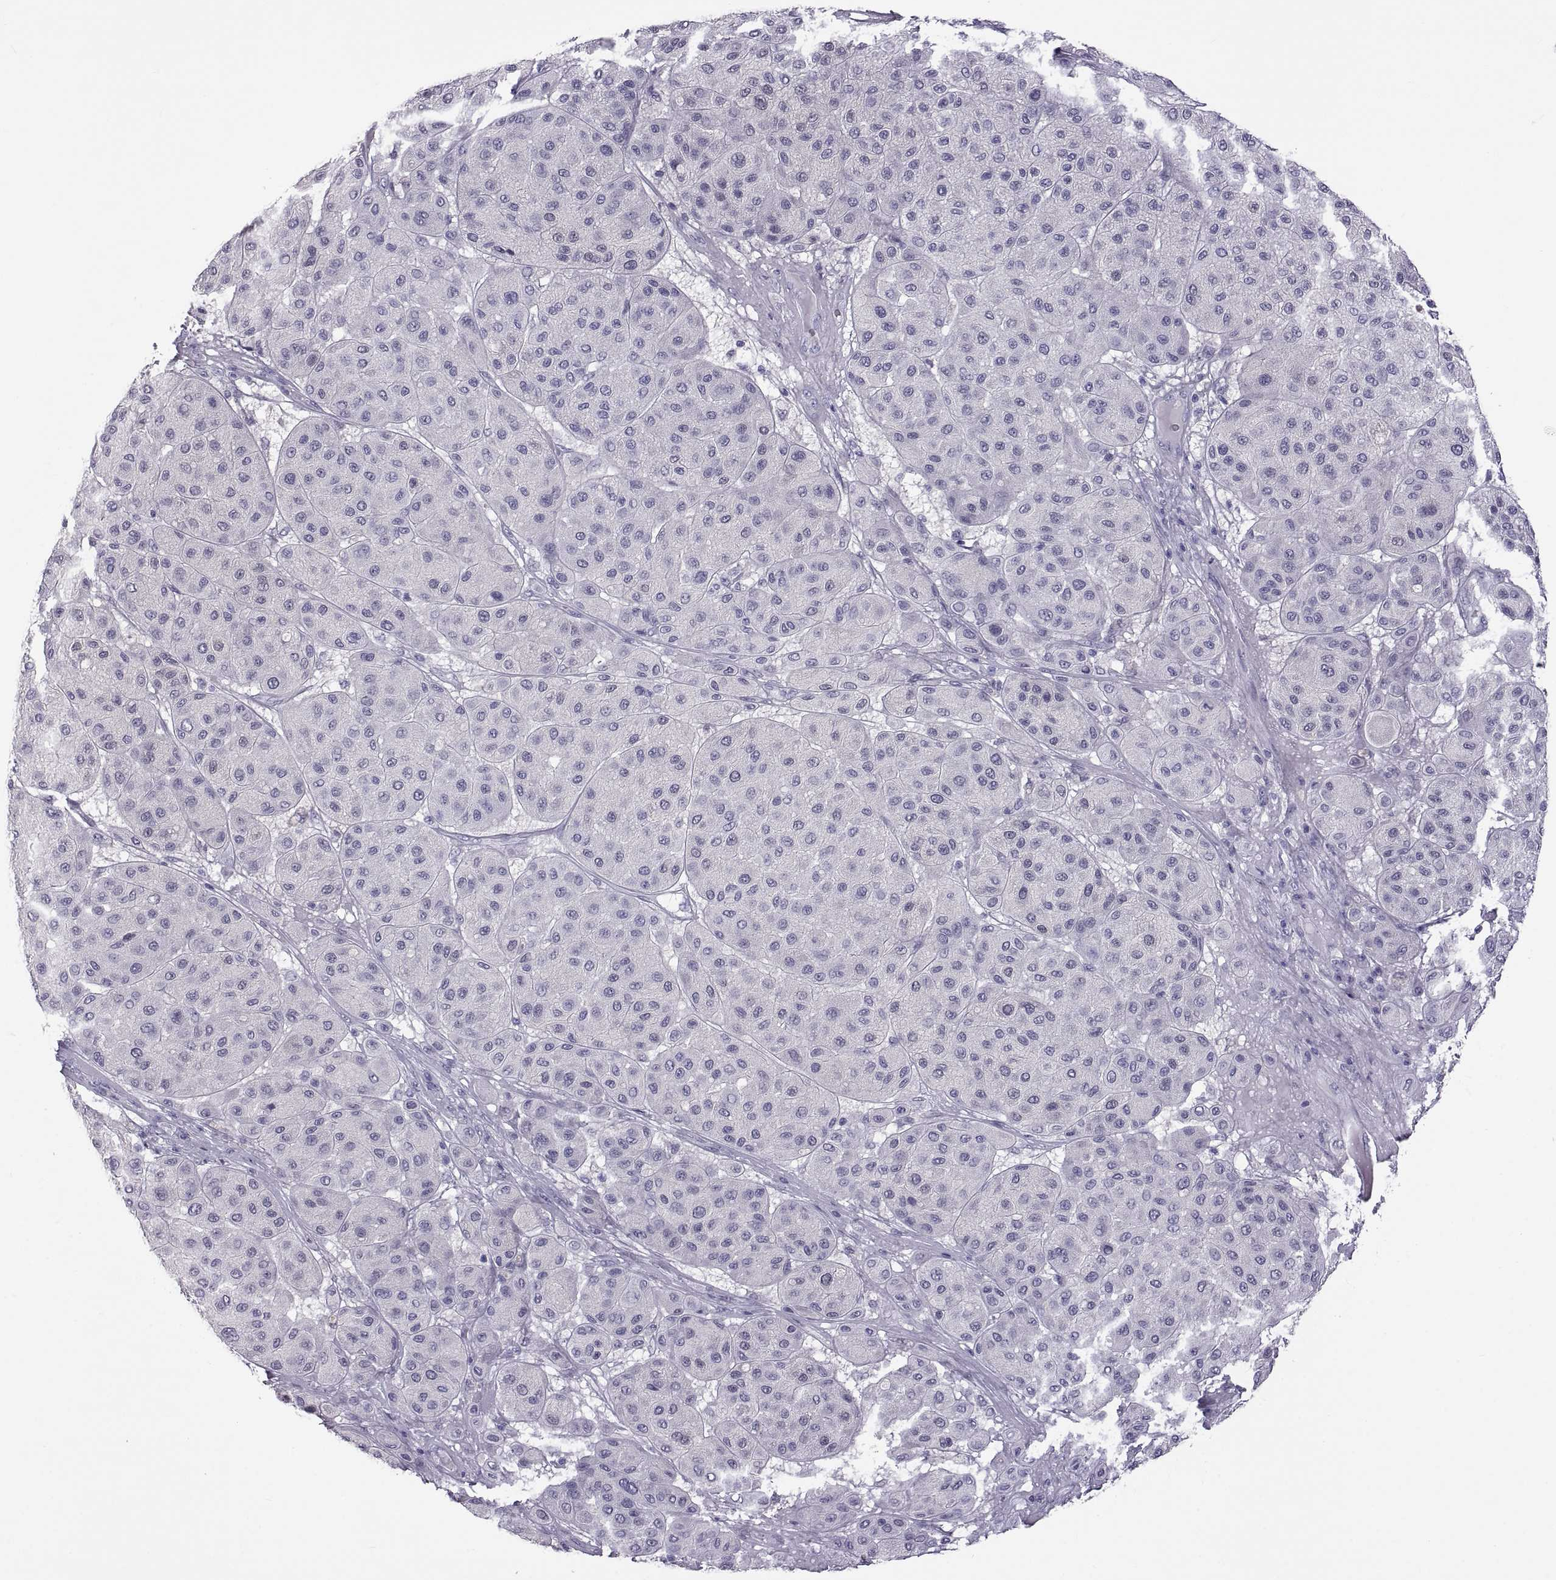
{"staining": {"intensity": "negative", "quantity": "none", "location": "none"}, "tissue": "melanoma", "cell_type": "Tumor cells", "image_type": "cancer", "snomed": [{"axis": "morphology", "description": "Malignant melanoma, Metastatic site"}, {"axis": "topography", "description": "Smooth muscle"}], "caption": "An immunohistochemistry histopathology image of malignant melanoma (metastatic site) is shown. There is no staining in tumor cells of malignant melanoma (metastatic site).", "gene": "RDM1", "patient": {"sex": "male", "age": 41}}